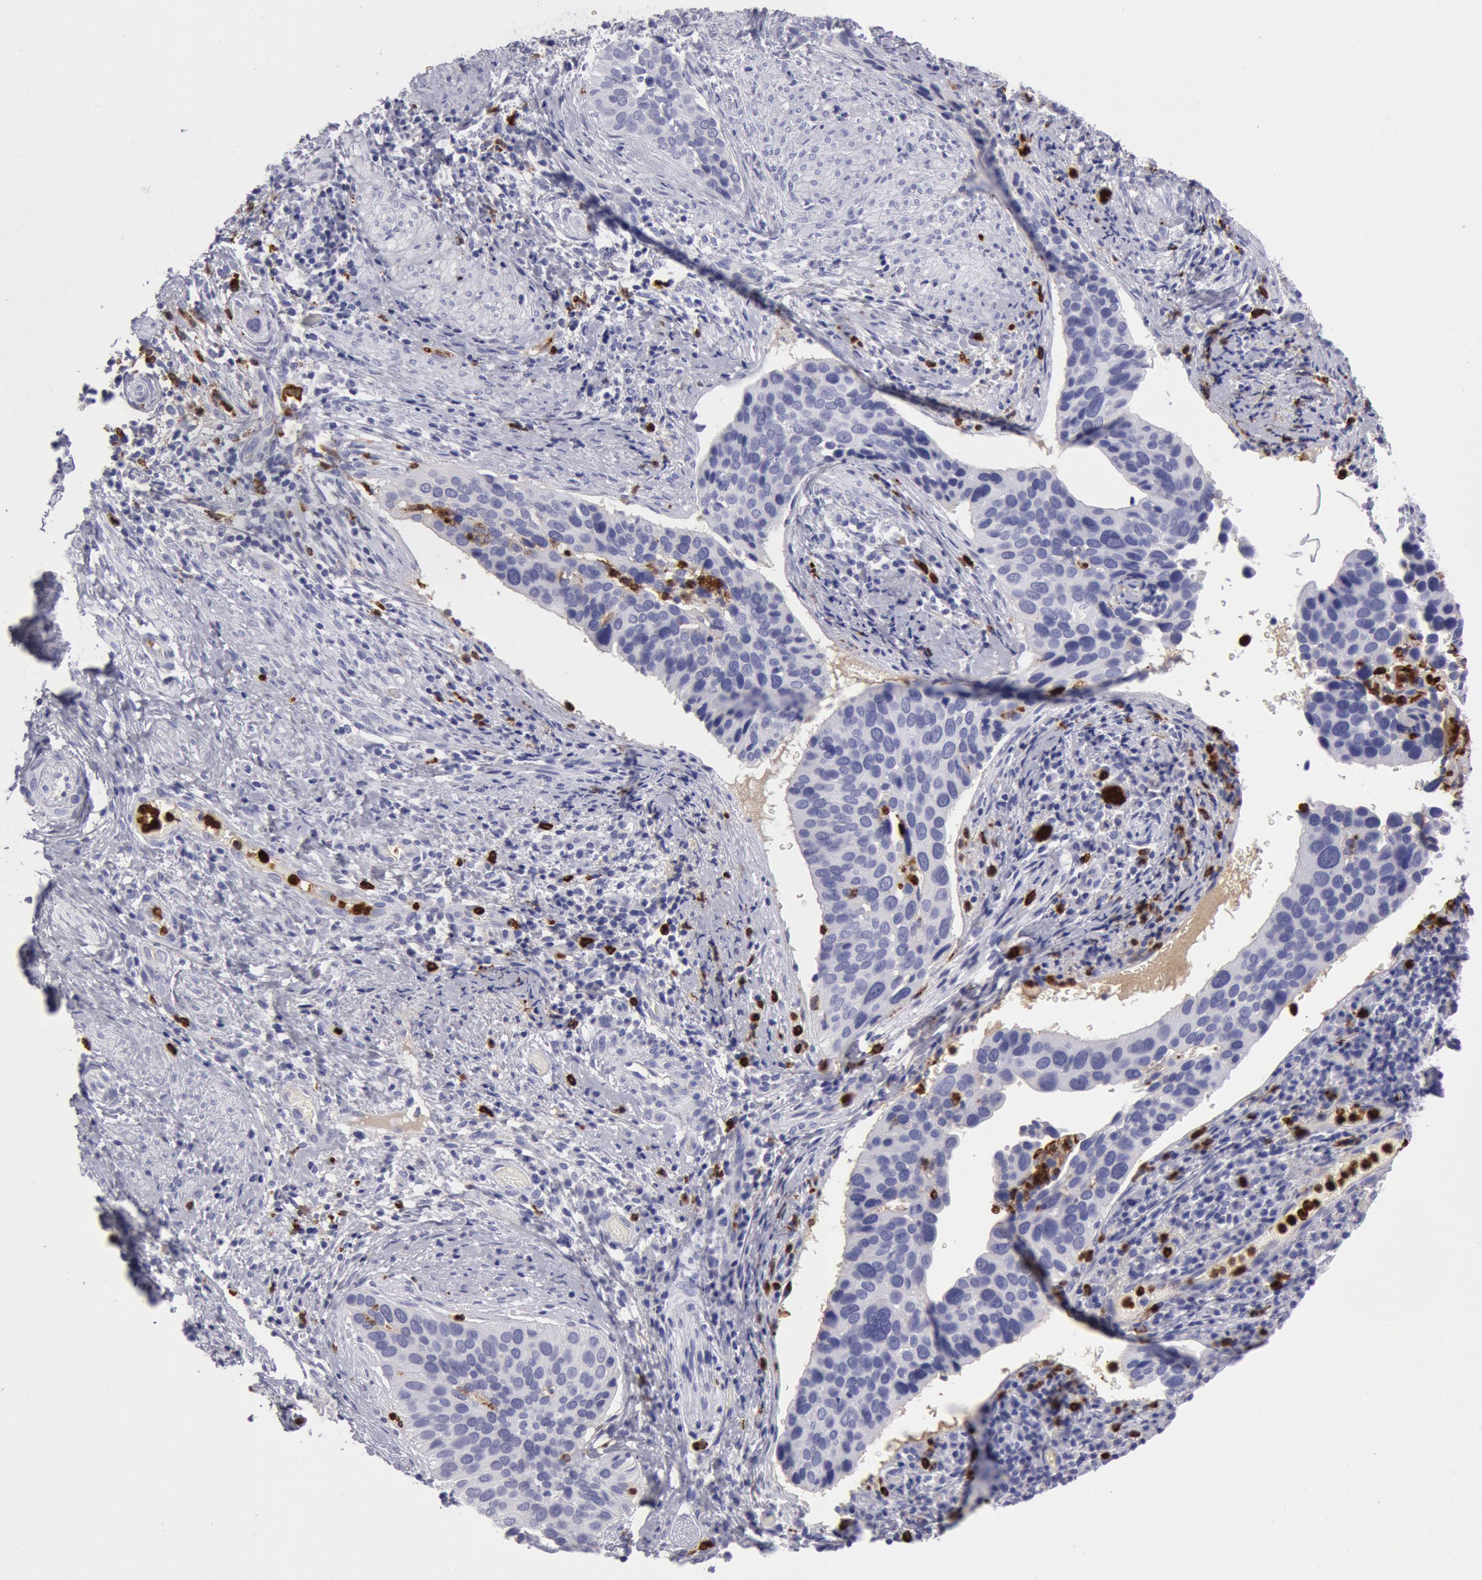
{"staining": {"intensity": "negative", "quantity": "none", "location": "none"}, "tissue": "cervical cancer", "cell_type": "Tumor cells", "image_type": "cancer", "snomed": [{"axis": "morphology", "description": "Squamous cell carcinoma, NOS"}, {"axis": "topography", "description": "Cervix"}], "caption": "Immunohistochemistry micrograph of human cervical cancer (squamous cell carcinoma) stained for a protein (brown), which reveals no expression in tumor cells.", "gene": "FCN1", "patient": {"sex": "female", "age": 31}}